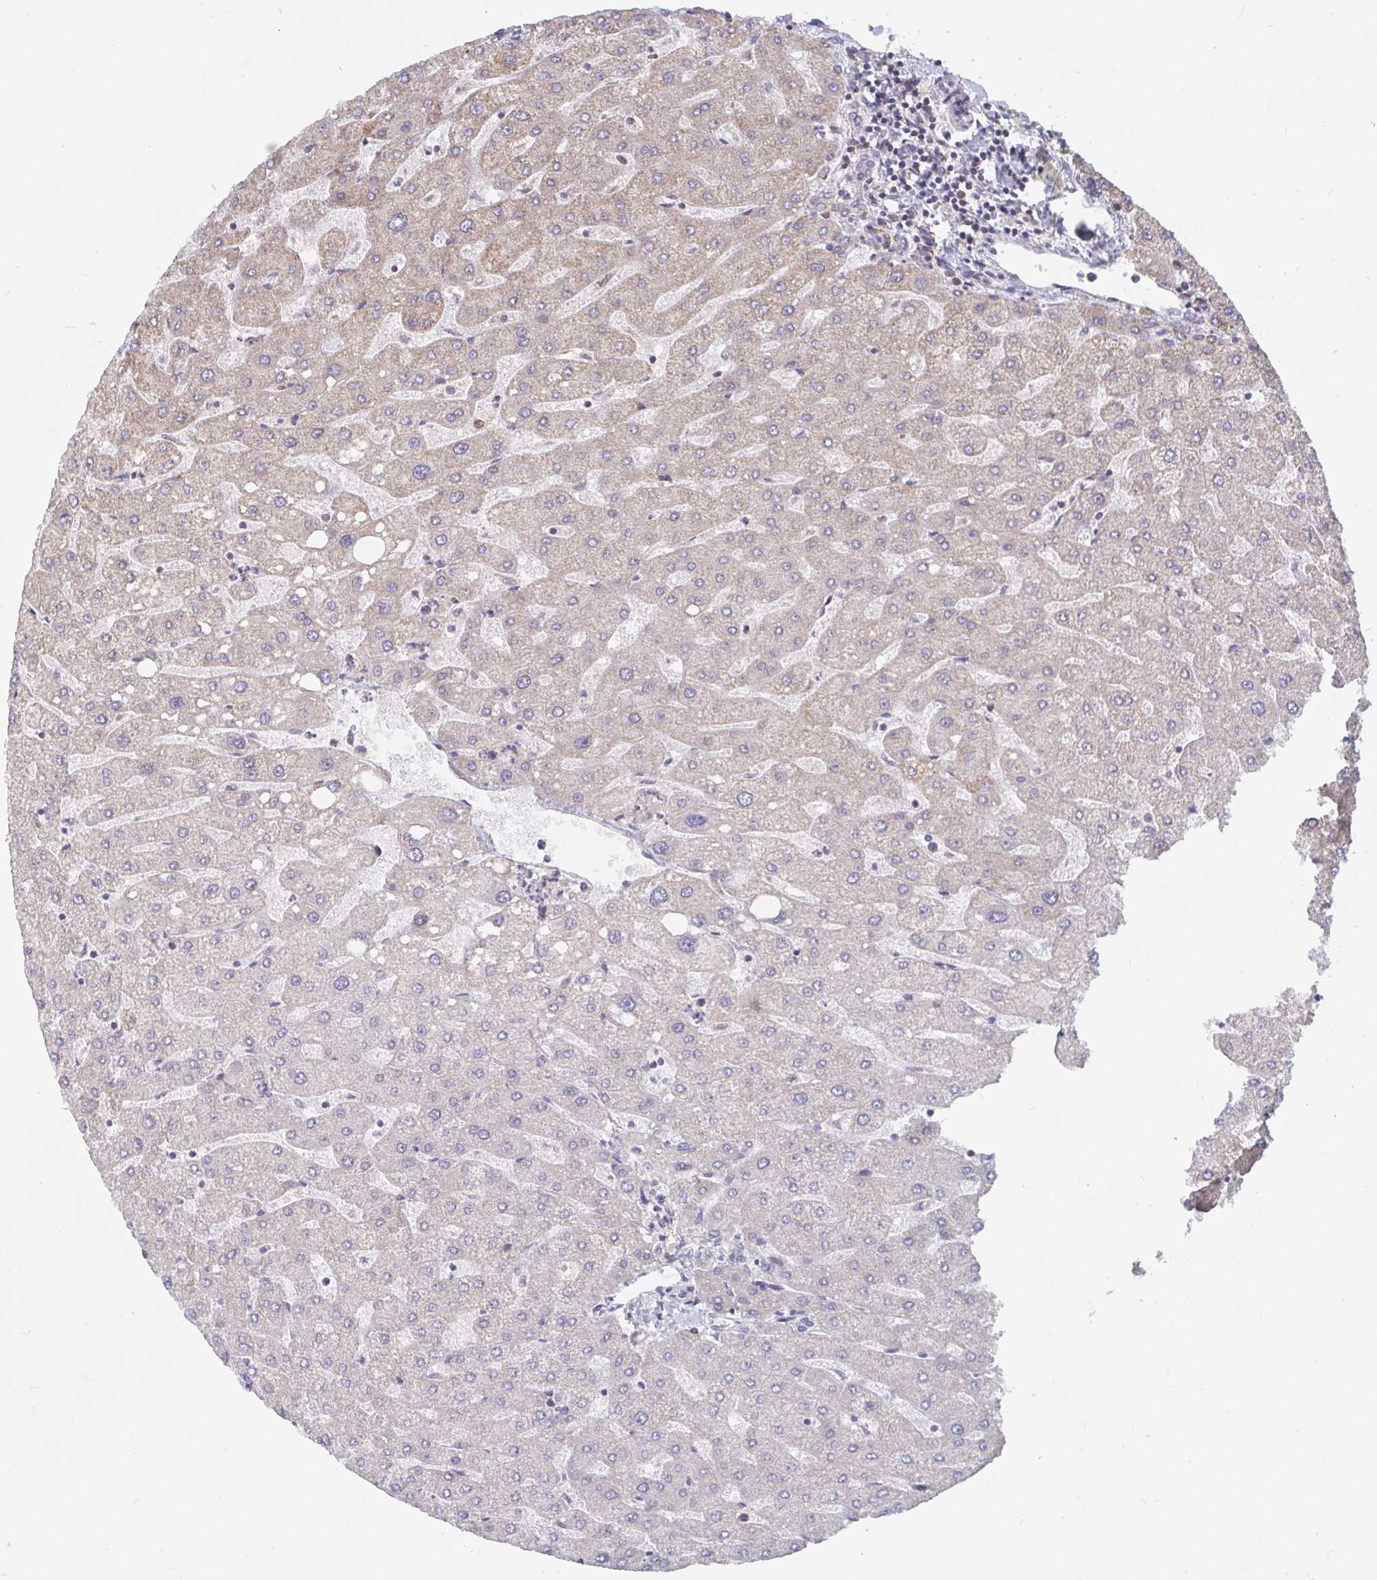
{"staining": {"intensity": "negative", "quantity": "none", "location": "none"}, "tissue": "liver", "cell_type": "Cholangiocytes", "image_type": "normal", "snomed": [{"axis": "morphology", "description": "Normal tissue, NOS"}, {"axis": "topography", "description": "Liver"}], "caption": "This is an immunohistochemistry (IHC) image of normal human liver. There is no expression in cholangiocytes.", "gene": "ELAVL1", "patient": {"sex": "male", "age": 67}}